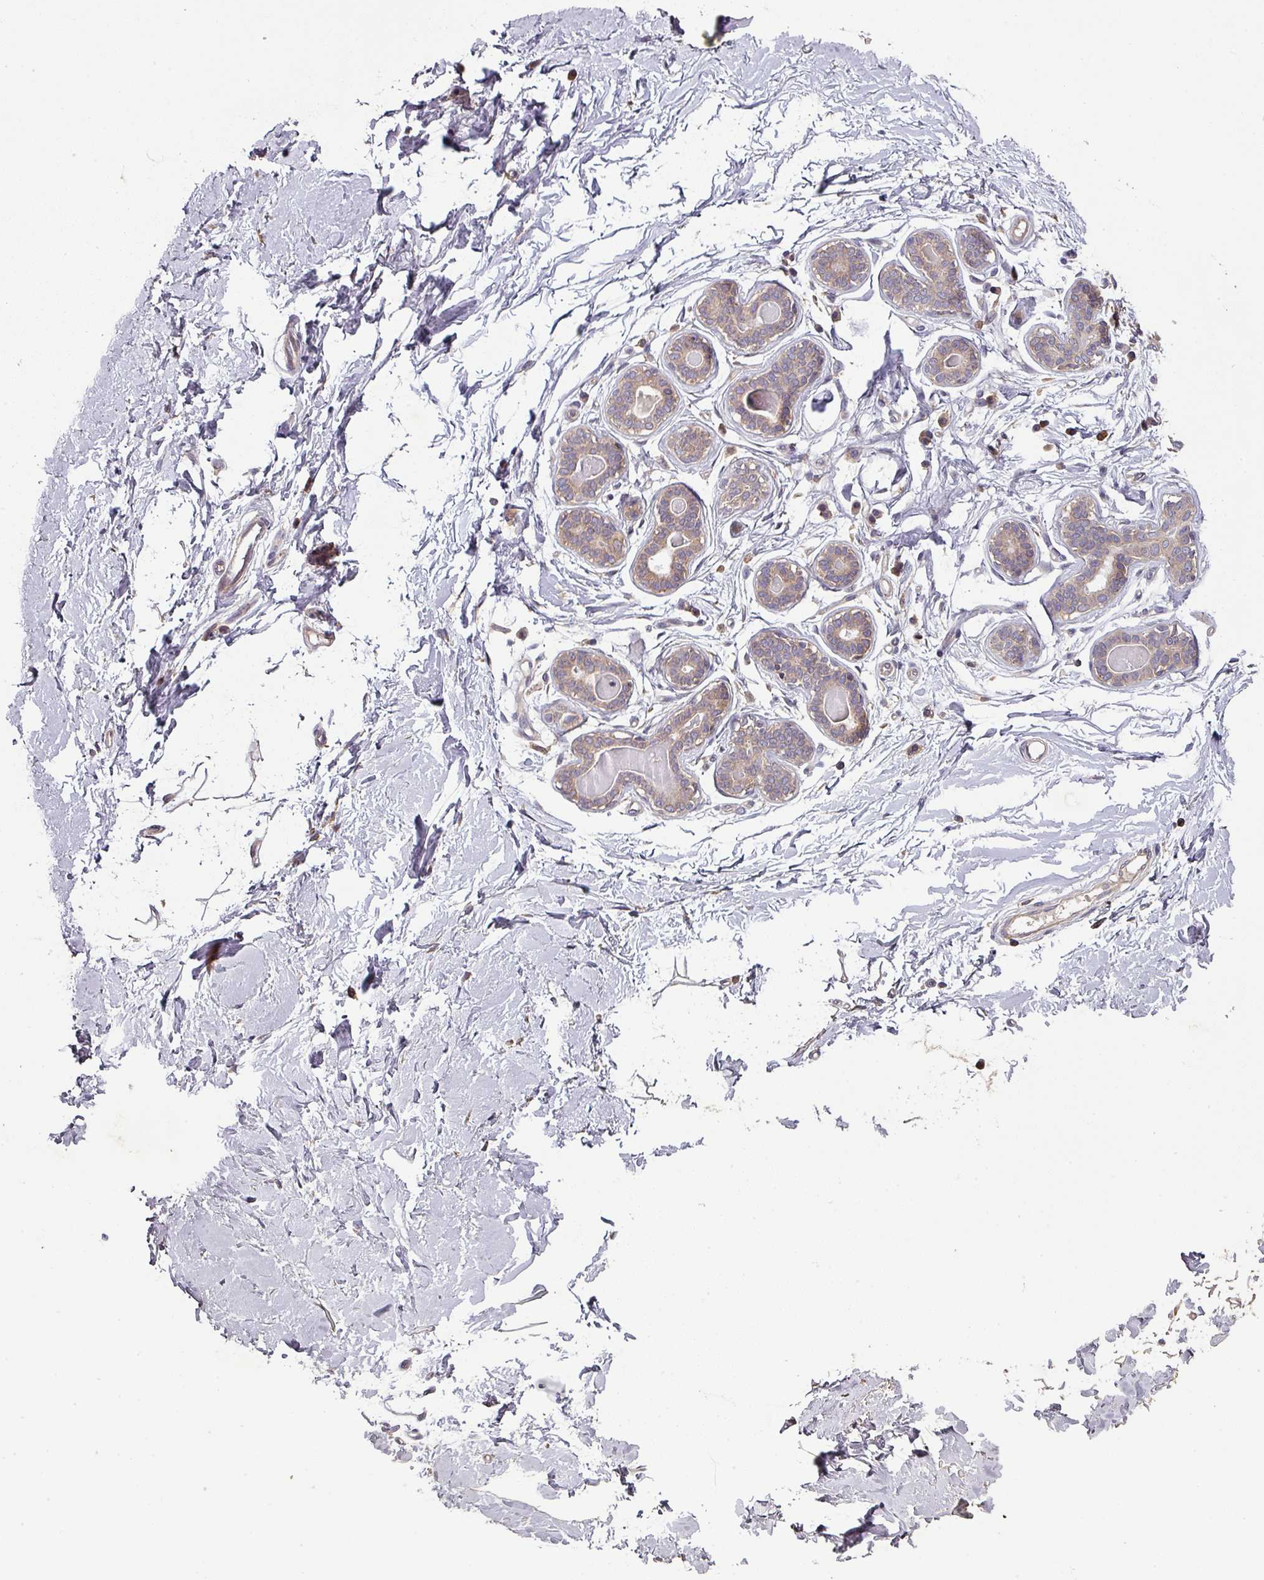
{"staining": {"intensity": "negative", "quantity": "none", "location": "none"}, "tissue": "breast", "cell_type": "Adipocytes", "image_type": "normal", "snomed": [{"axis": "morphology", "description": "Normal tissue, NOS"}, {"axis": "topography", "description": "Breast"}], "caption": "This is a histopathology image of immunohistochemistry (IHC) staining of unremarkable breast, which shows no expression in adipocytes. (DAB (3,3'-diaminobenzidine) IHC visualized using brightfield microscopy, high magnification).", "gene": "GSKIP", "patient": {"sex": "female", "age": 23}}